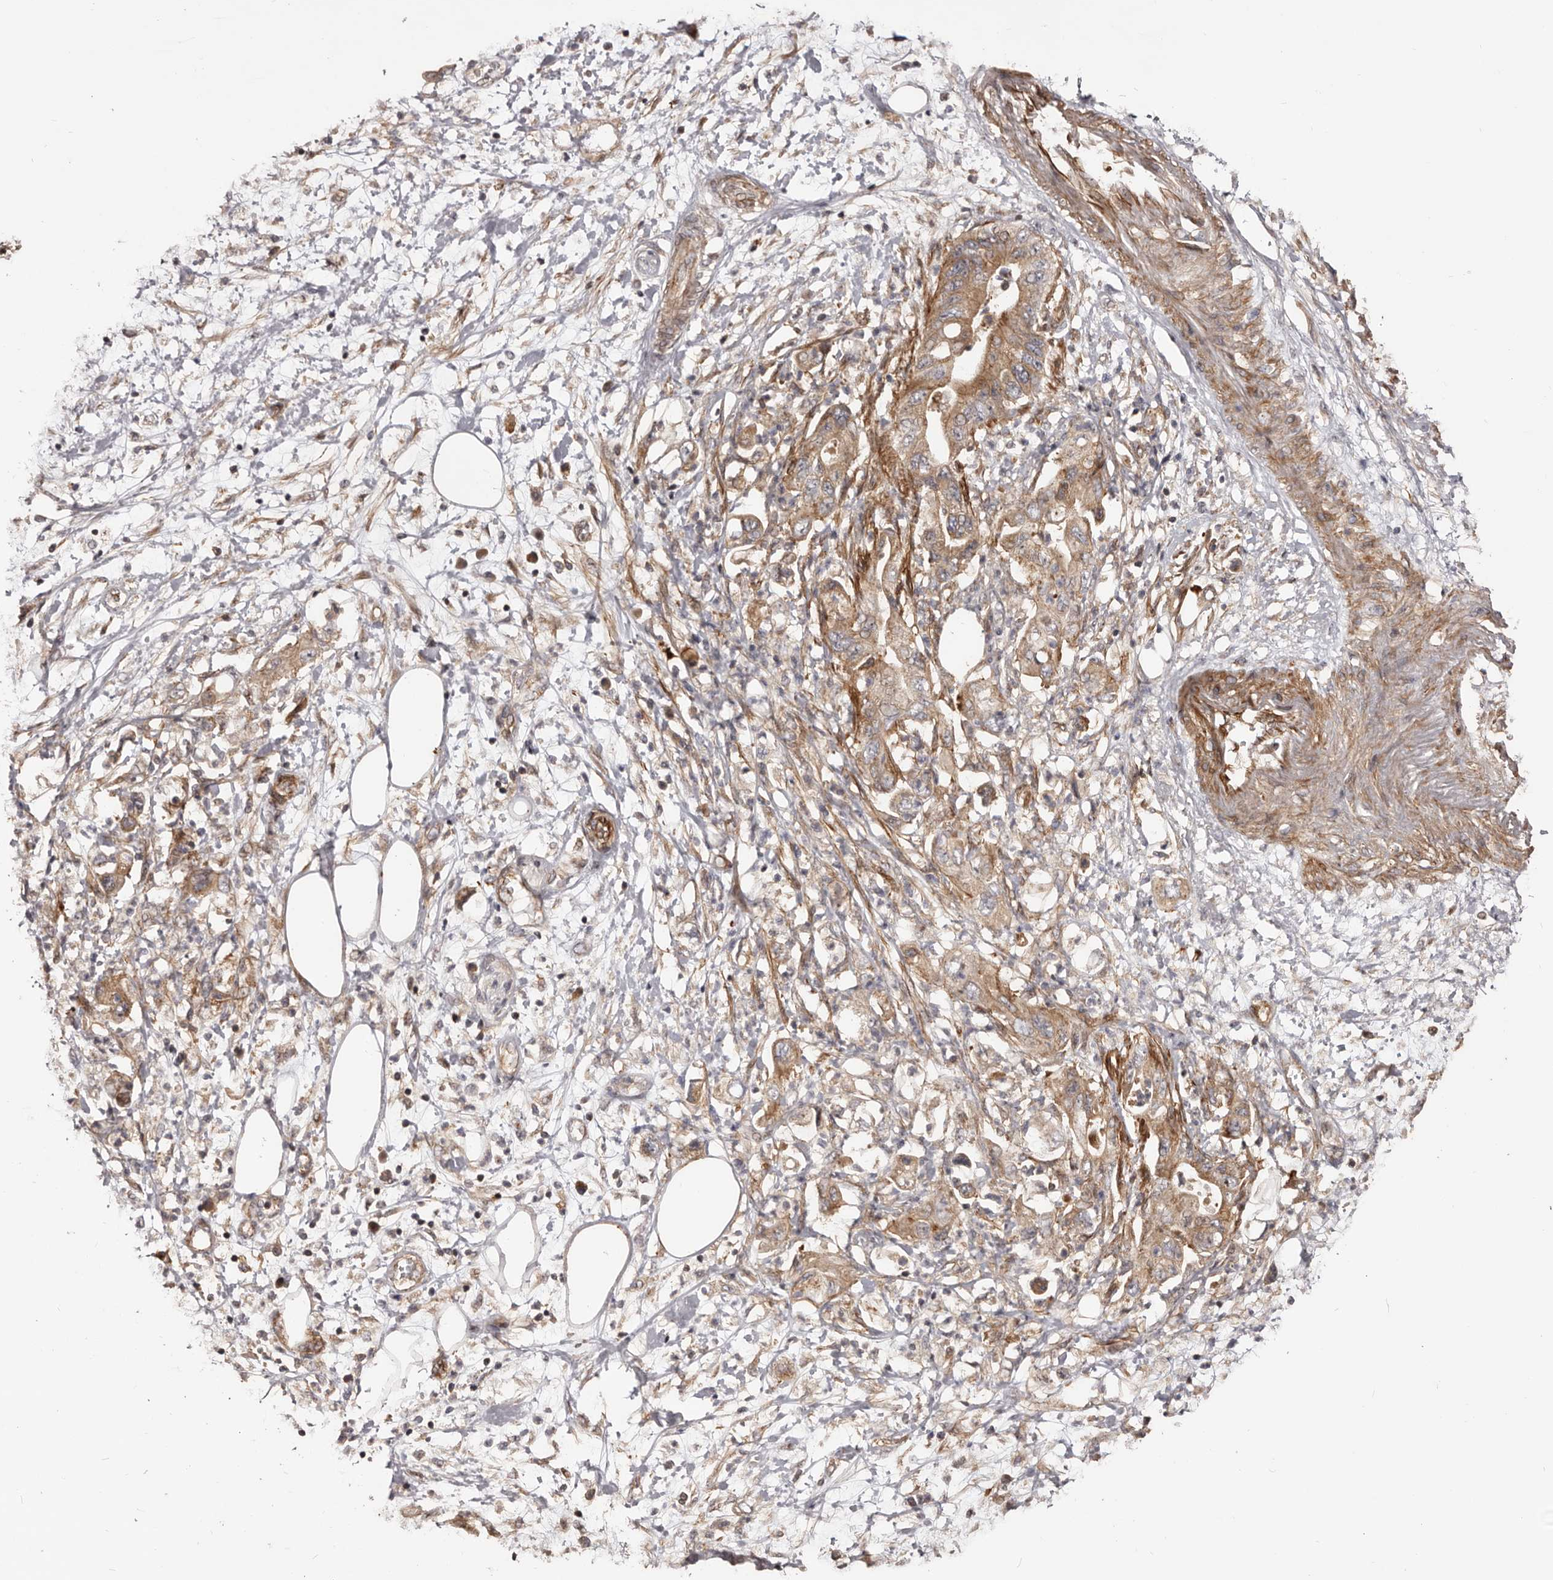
{"staining": {"intensity": "moderate", "quantity": ">75%", "location": "cytoplasmic/membranous"}, "tissue": "pancreatic cancer", "cell_type": "Tumor cells", "image_type": "cancer", "snomed": [{"axis": "morphology", "description": "Adenocarcinoma, NOS"}, {"axis": "topography", "description": "Pancreas"}], "caption": "Protein staining exhibits moderate cytoplasmic/membranous staining in approximately >75% of tumor cells in pancreatic cancer. The staining was performed using DAB to visualize the protein expression in brown, while the nuclei were stained in blue with hematoxylin (Magnification: 20x).", "gene": "GTPBP1", "patient": {"sex": "female", "age": 73}}